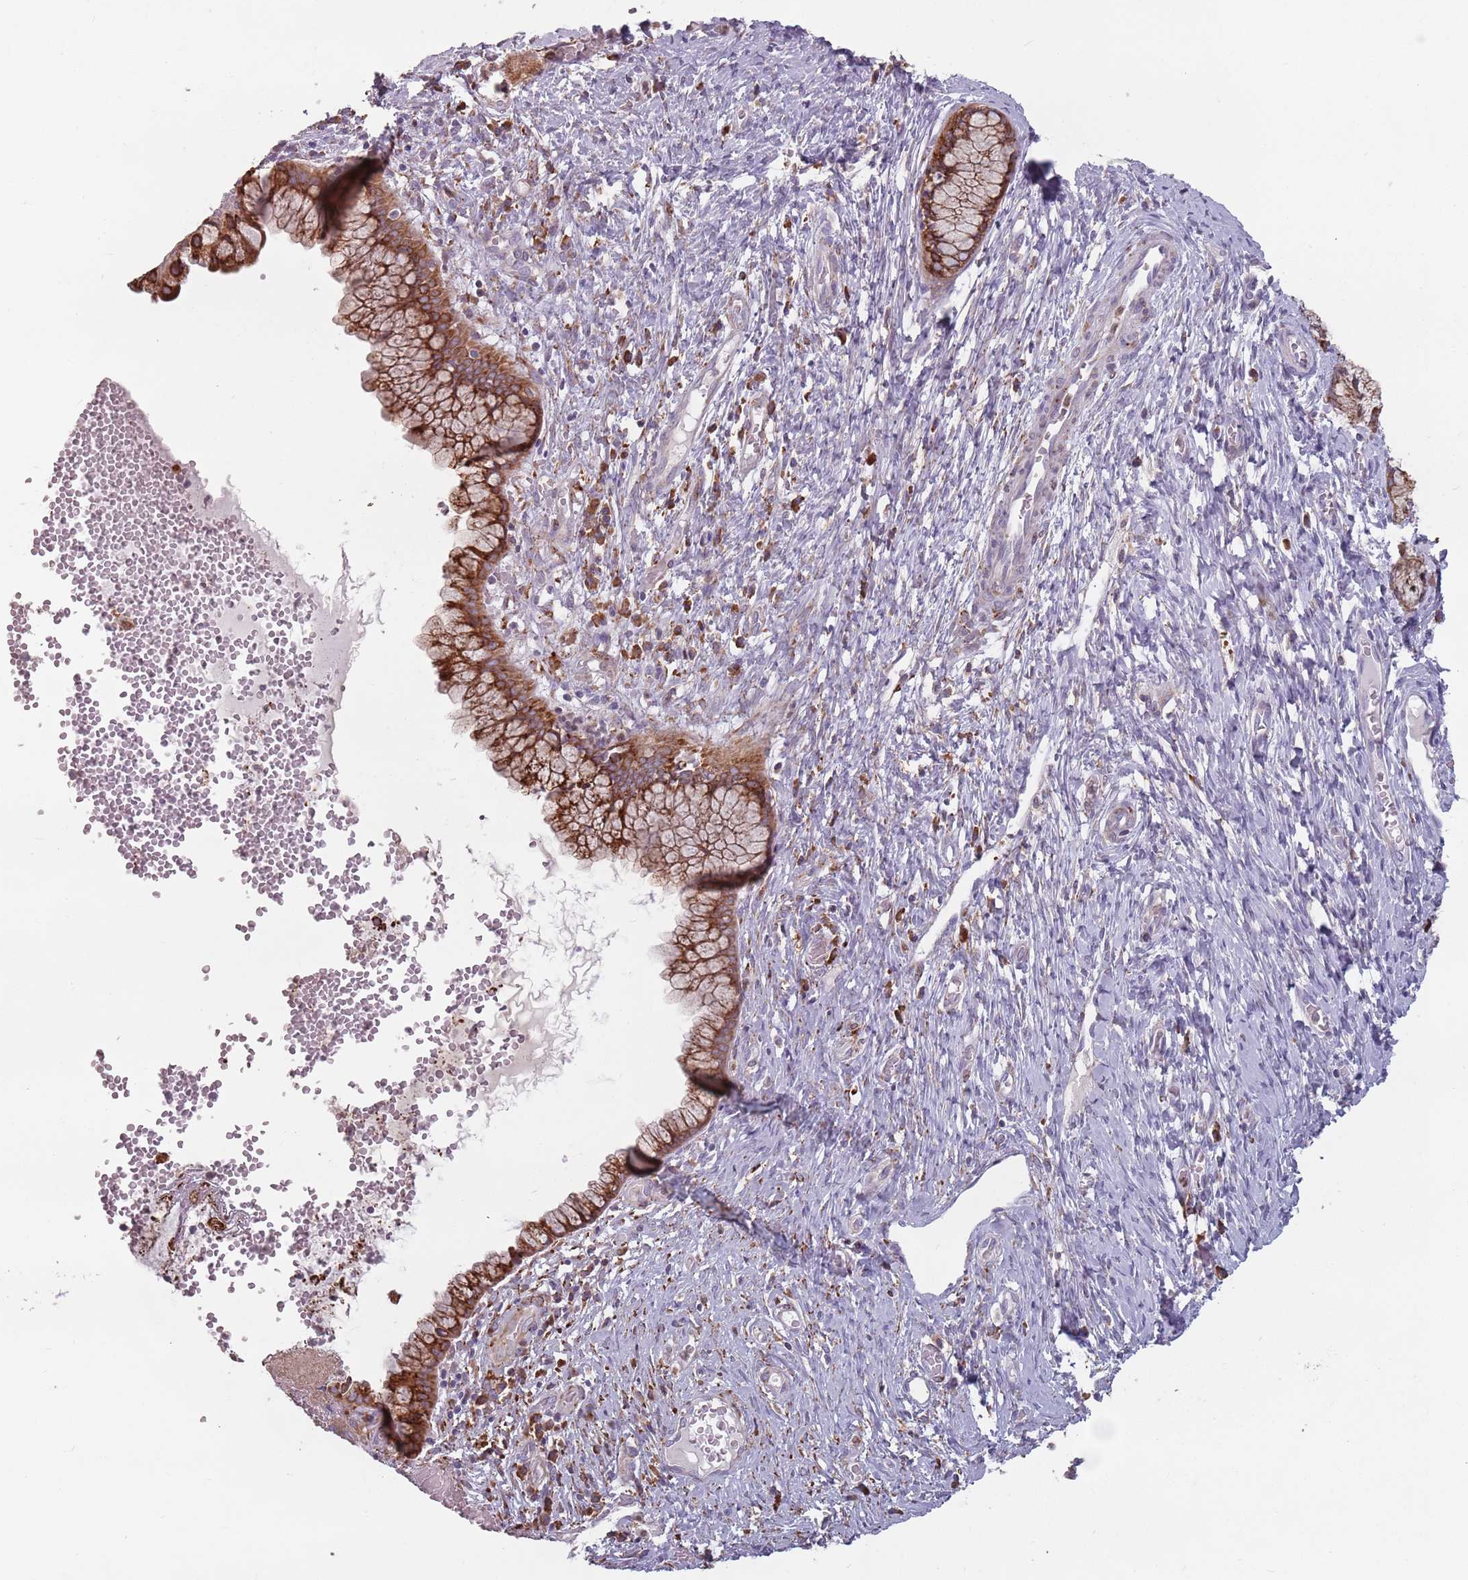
{"staining": {"intensity": "strong", "quantity": ">75%", "location": "cytoplasmic/membranous"}, "tissue": "cervix", "cell_type": "Glandular cells", "image_type": "normal", "snomed": [{"axis": "morphology", "description": "Normal tissue, NOS"}, {"axis": "topography", "description": "Cervix"}], "caption": "The immunohistochemical stain shows strong cytoplasmic/membranous positivity in glandular cells of benign cervix. Using DAB (brown) and hematoxylin (blue) stains, captured at high magnification using brightfield microscopy.", "gene": "RPS9", "patient": {"sex": "female", "age": 42}}